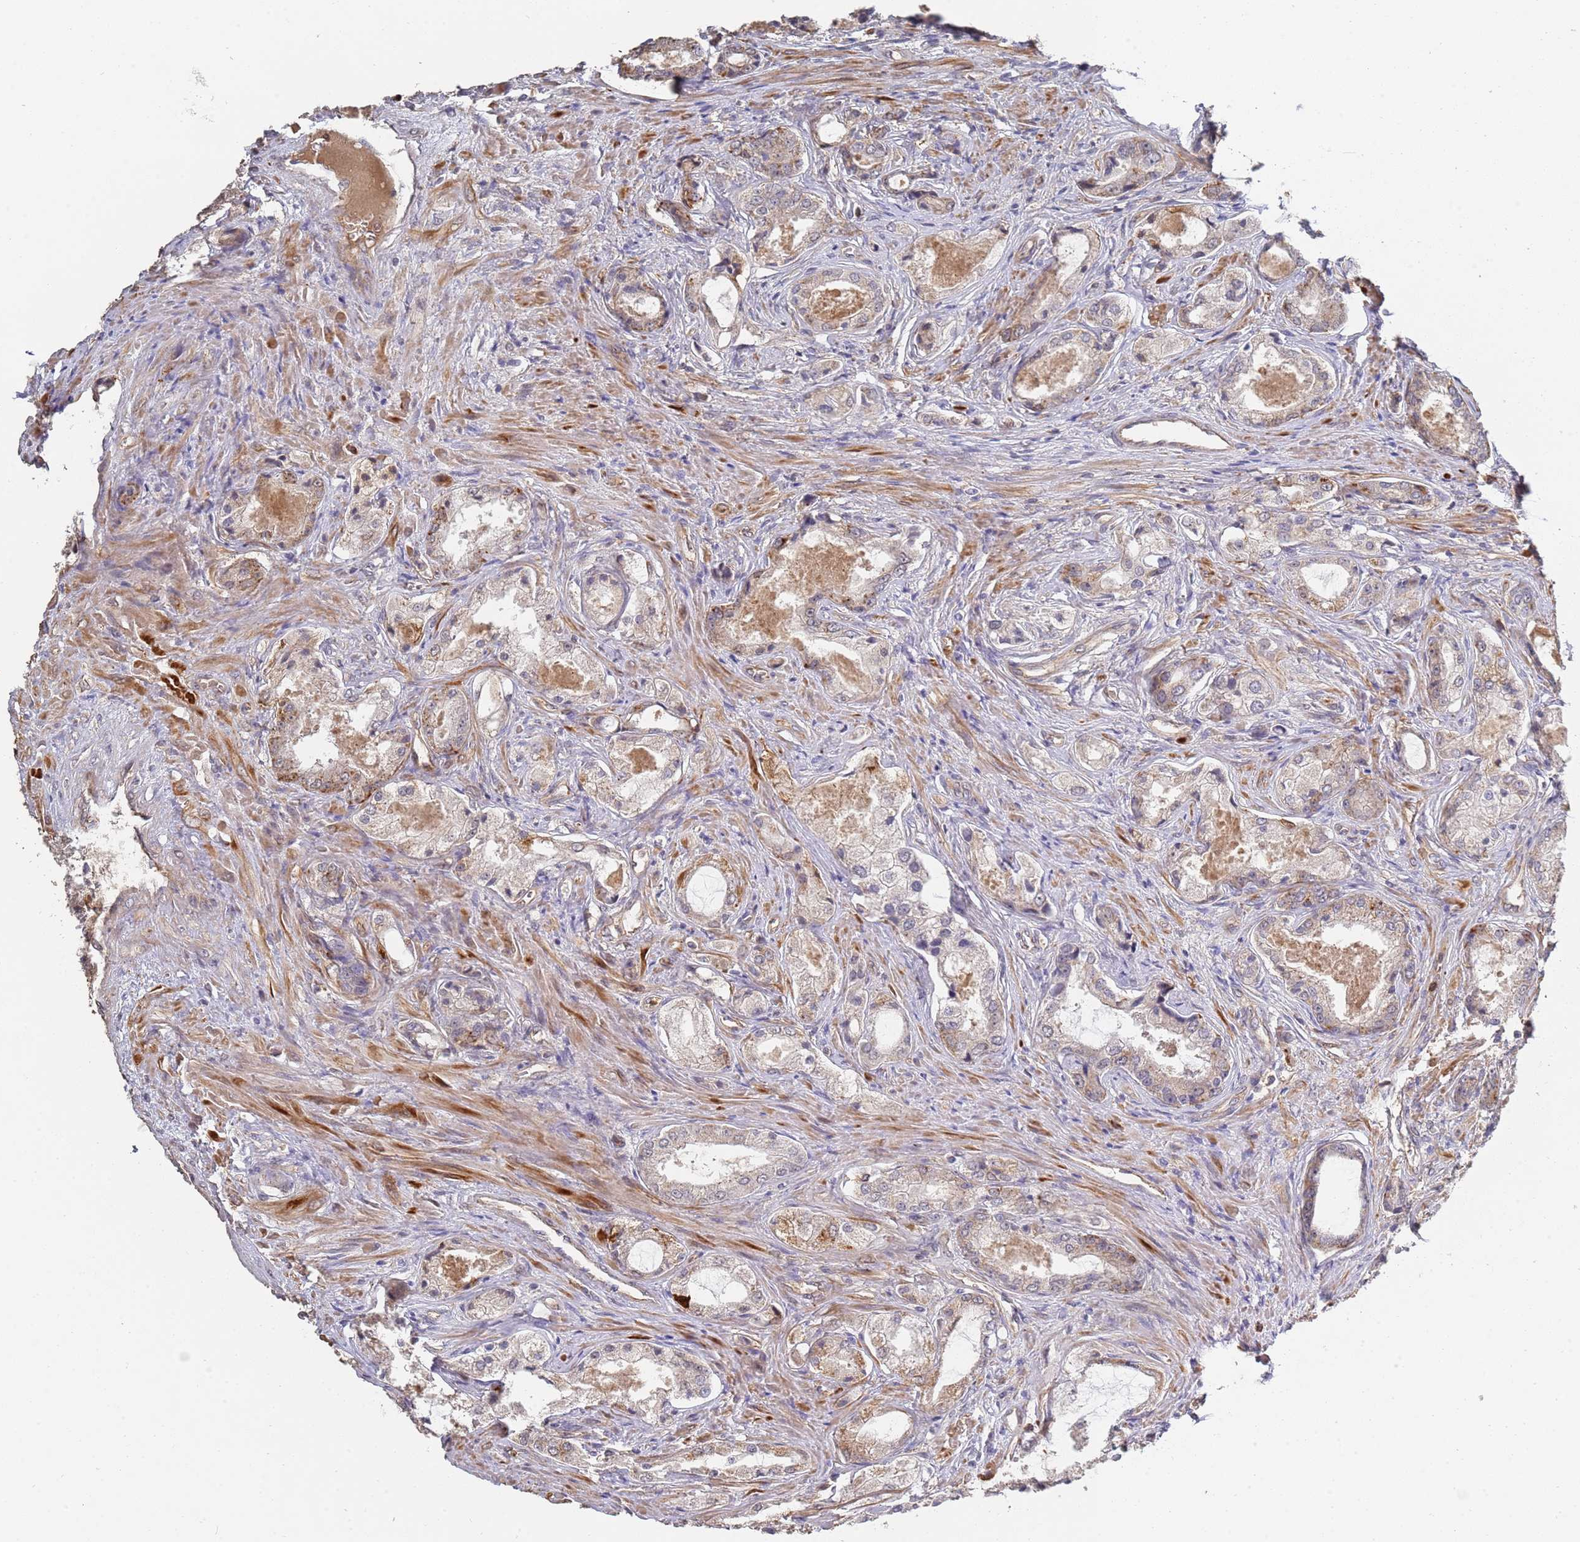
{"staining": {"intensity": "negative", "quantity": "none", "location": "none"}, "tissue": "prostate cancer", "cell_type": "Tumor cells", "image_type": "cancer", "snomed": [{"axis": "morphology", "description": "Adenocarcinoma, Low grade"}, {"axis": "topography", "description": "Prostate"}], "caption": "An IHC image of low-grade adenocarcinoma (prostate) is shown. There is no staining in tumor cells of low-grade adenocarcinoma (prostate).", "gene": "ABCB6", "patient": {"sex": "male", "age": 68}}